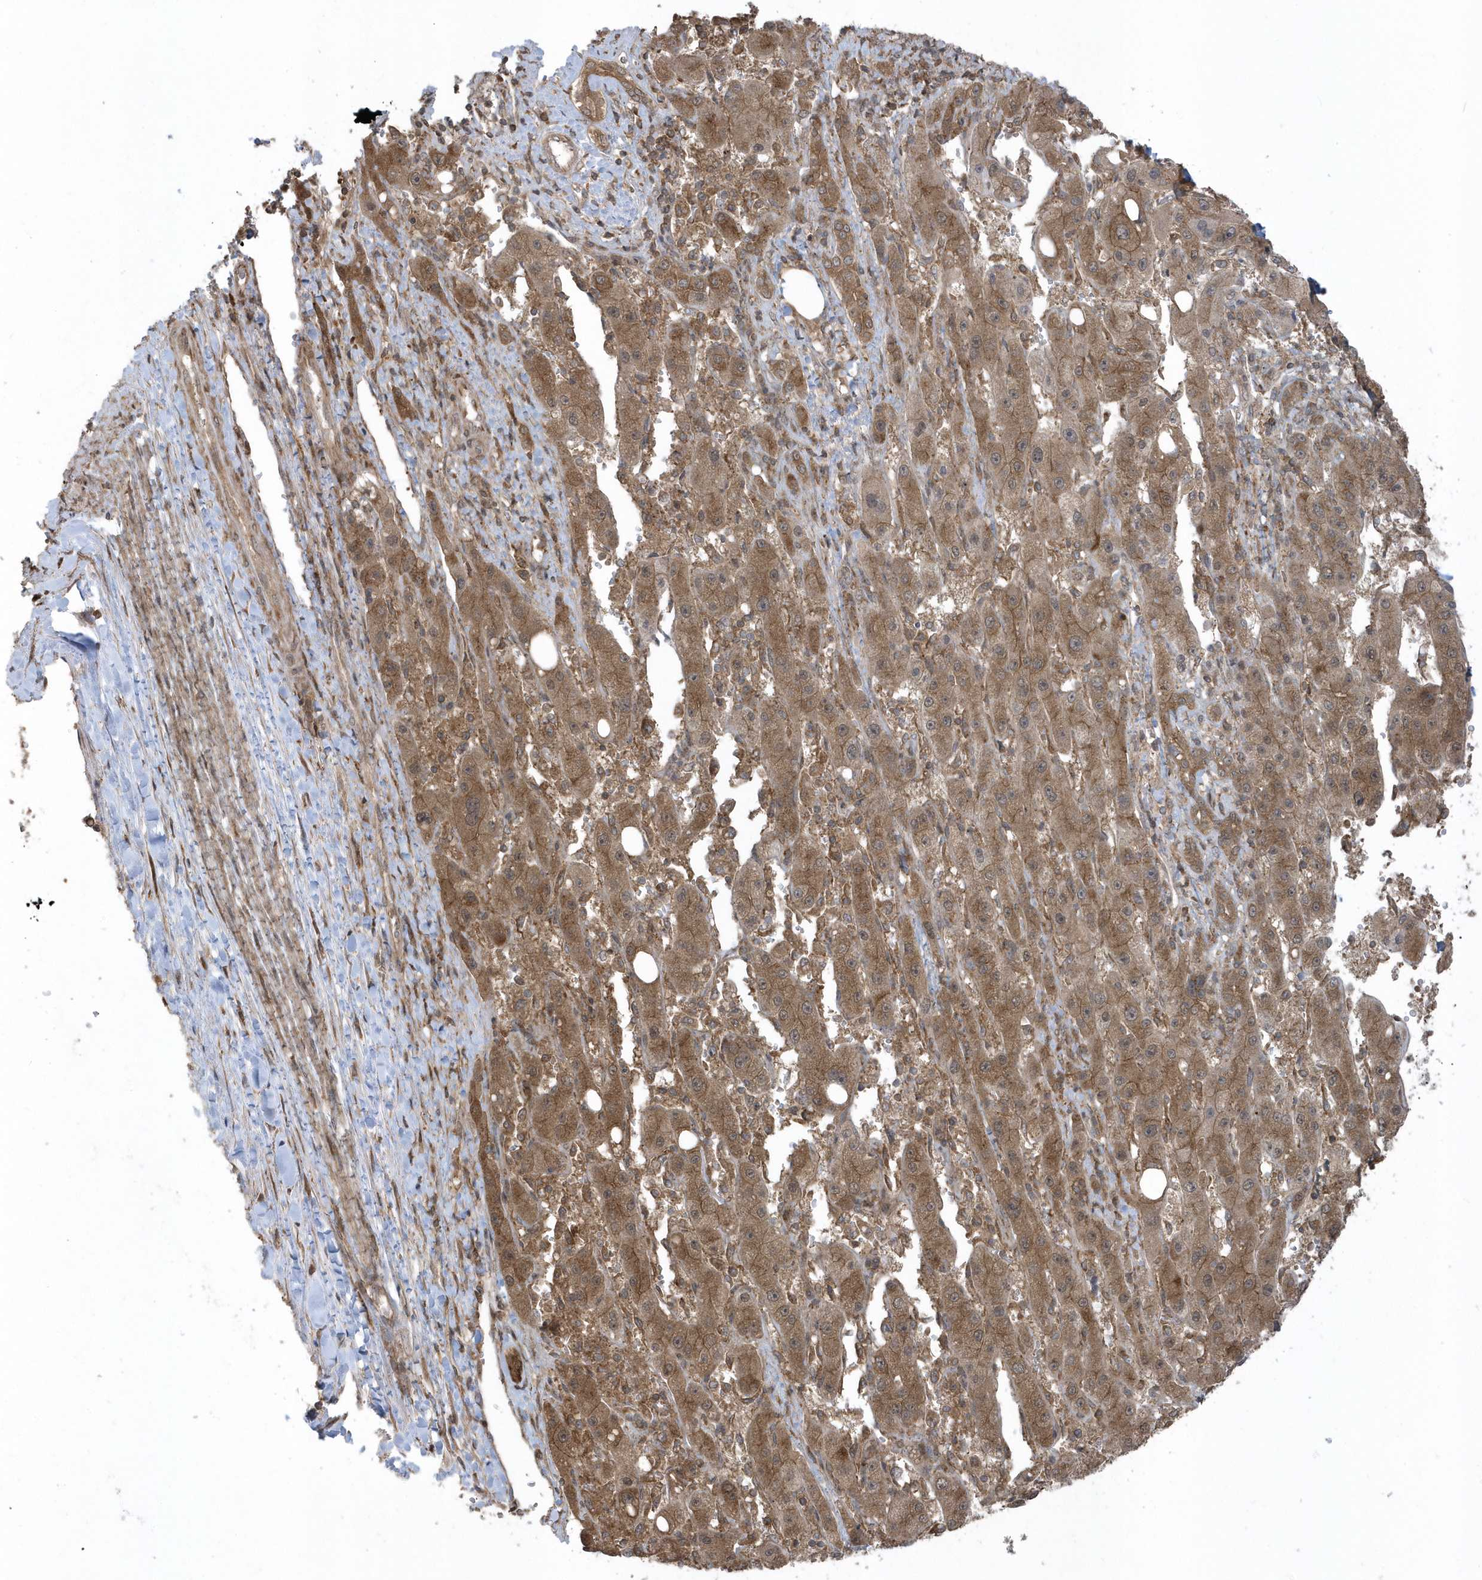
{"staining": {"intensity": "moderate", "quantity": ">75%", "location": "cytoplasmic/membranous"}, "tissue": "liver cancer", "cell_type": "Tumor cells", "image_type": "cancer", "snomed": [{"axis": "morphology", "description": "Carcinoma, Hepatocellular, NOS"}, {"axis": "topography", "description": "Liver"}], "caption": "Moderate cytoplasmic/membranous staining for a protein is appreciated in approximately >75% of tumor cells of hepatocellular carcinoma (liver) using IHC.", "gene": "STAMBP", "patient": {"sex": "female", "age": 73}}